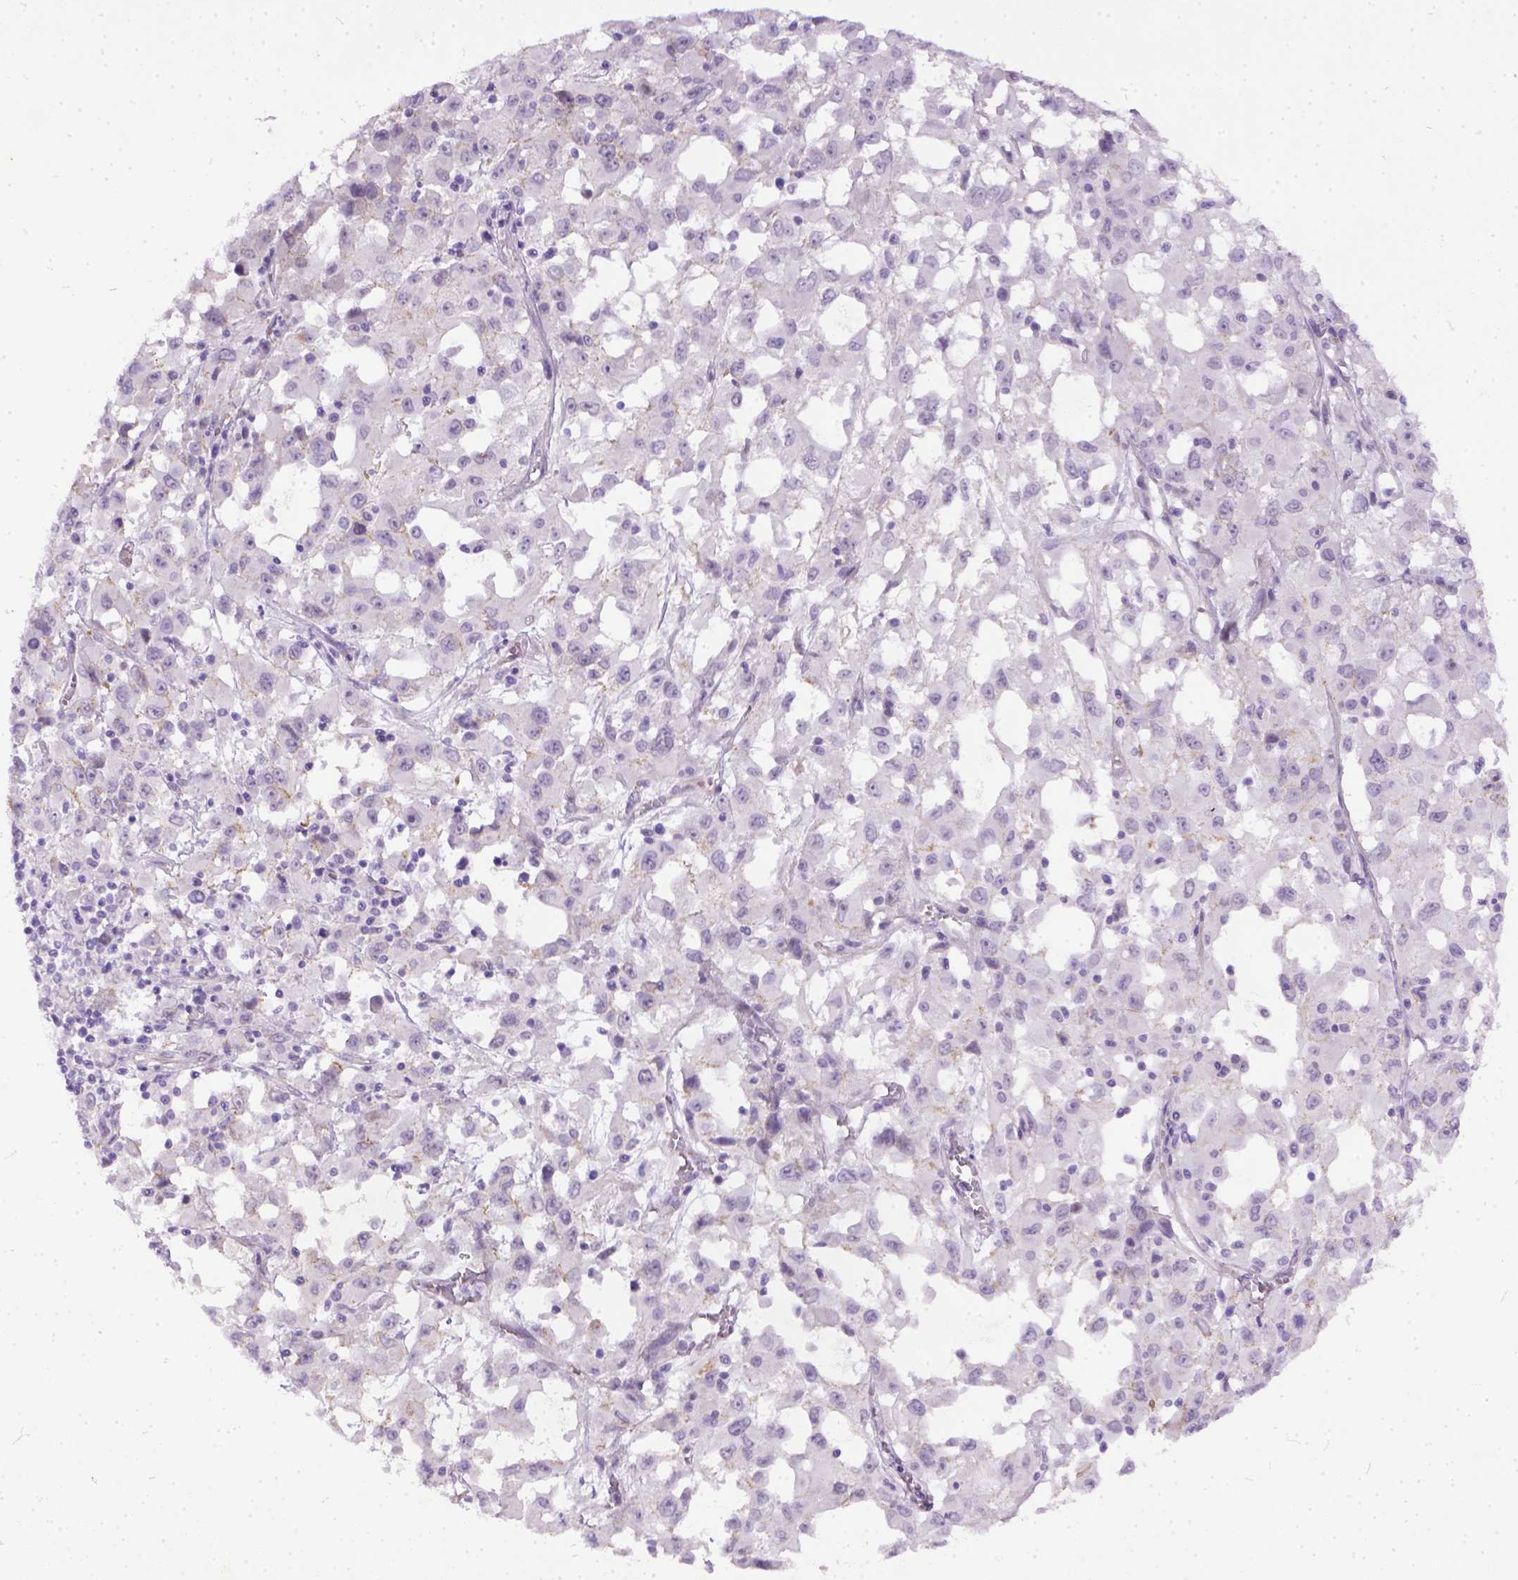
{"staining": {"intensity": "negative", "quantity": "none", "location": "none"}, "tissue": "melanoma", "cell_type": "Tumor cells", "image_type": "cancer", "snomed": [{"axis": "morphology", "description": "Malignant melanoma, Metastatic site"}, {"axis": "topography", "description": "Soft tissue"}], "caption": "Immunohistochemistry (IHC) of human malignant melanoma (metastatic site) reveals no staining in tumor cells.", "gene": "ADGRF1", "patient": {"sex": "male", "age": 50}}